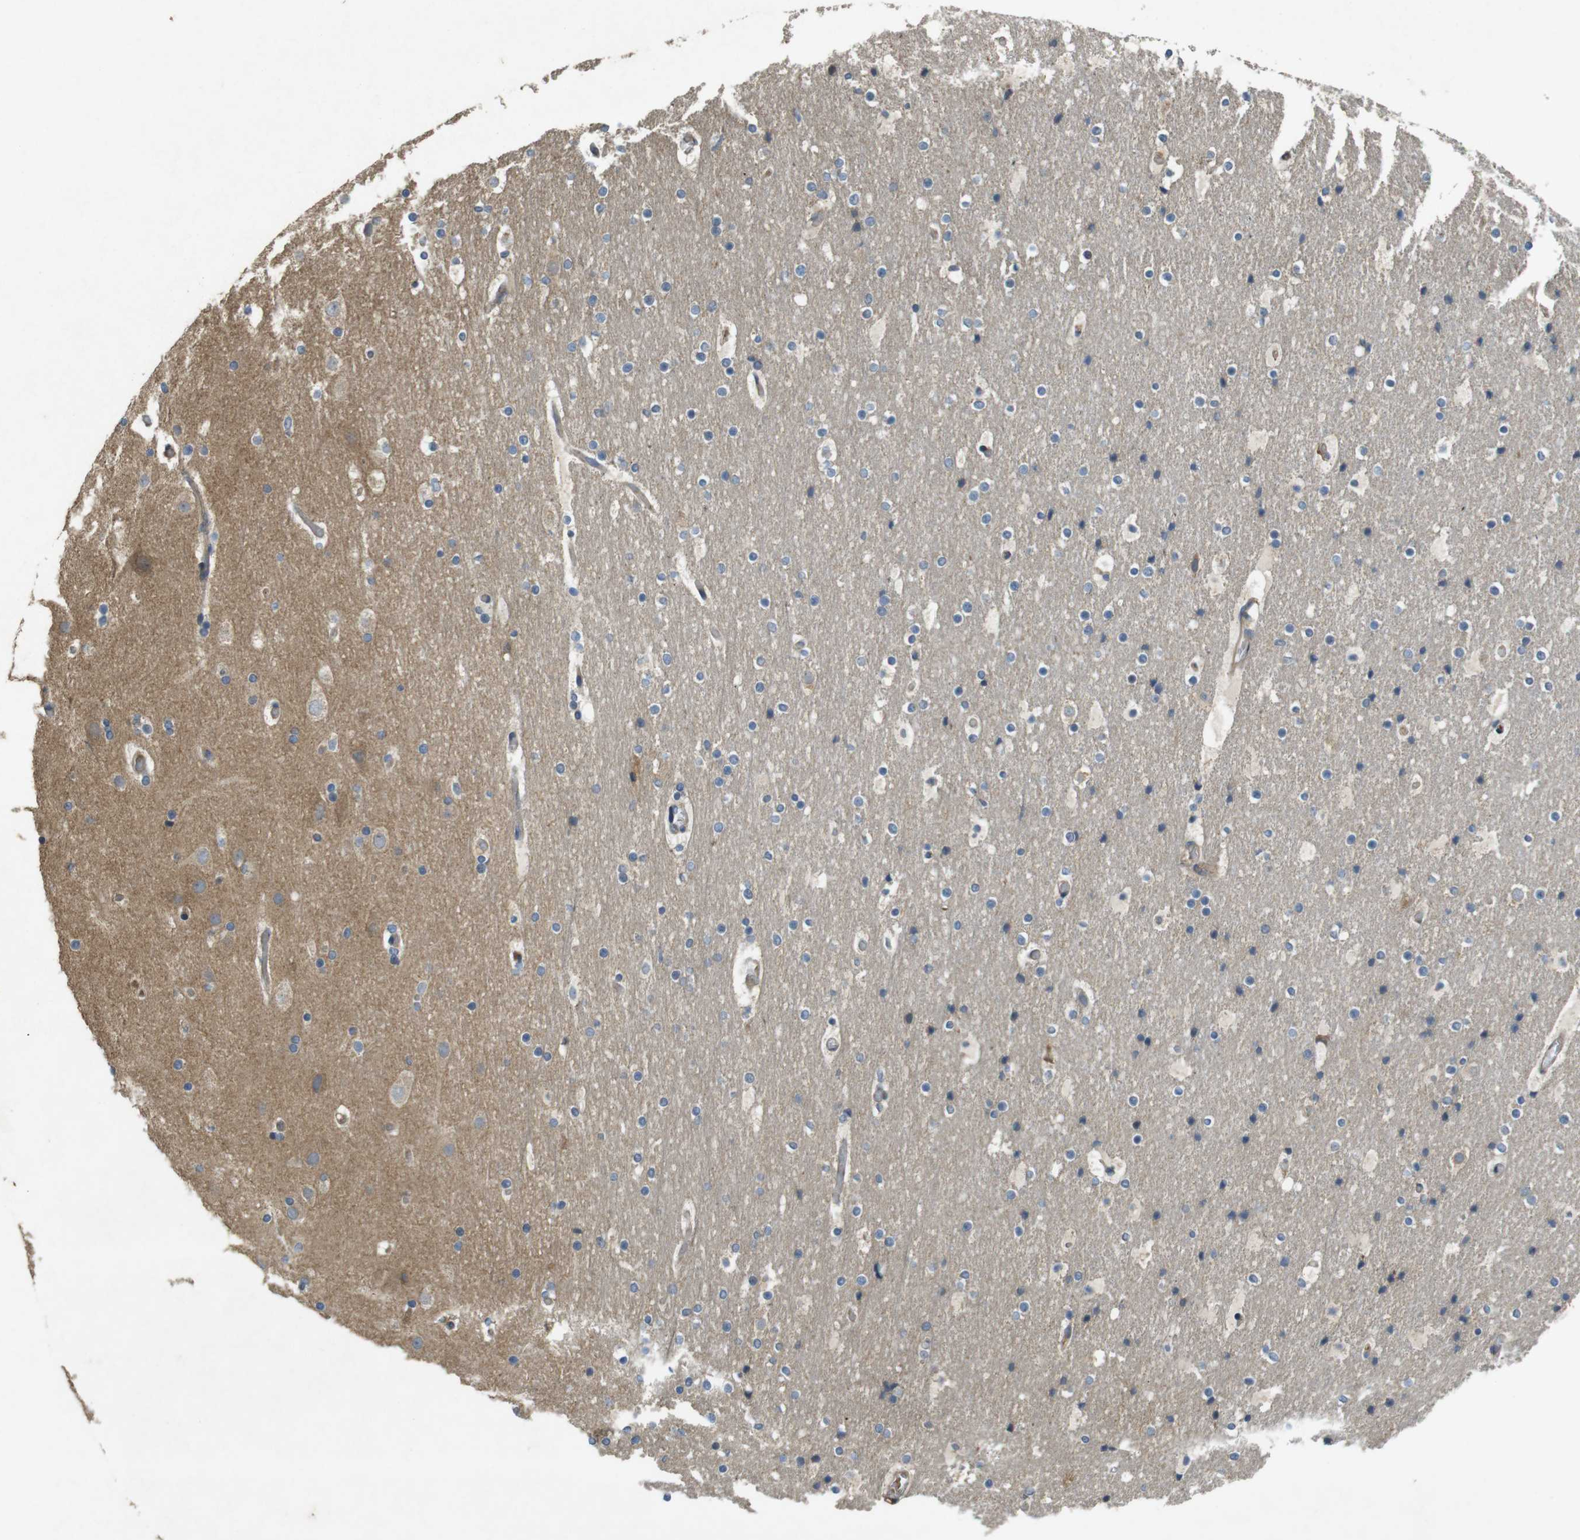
{"staining": {"intensity": "negative", "quantity": "none", "location": "none"}, "tissue": "cerebral cortex", "cell_type": "Endothelial cells", "image_type": "normal", "snomed": [{"axis": "morphology", "description": "Normal tissue, NOS"}, {"axis": "topography", "description": "Cerebral cortex"}], "caption": "This histopathology image is of normal cerebral cortex stained with immunohistochemistry to label a protein in brown with the nuclei are counter-stained blue. There is no expression in endothelial cells.", "gene": "CLTC", "patient": {"sex": "male", "age": 57}}